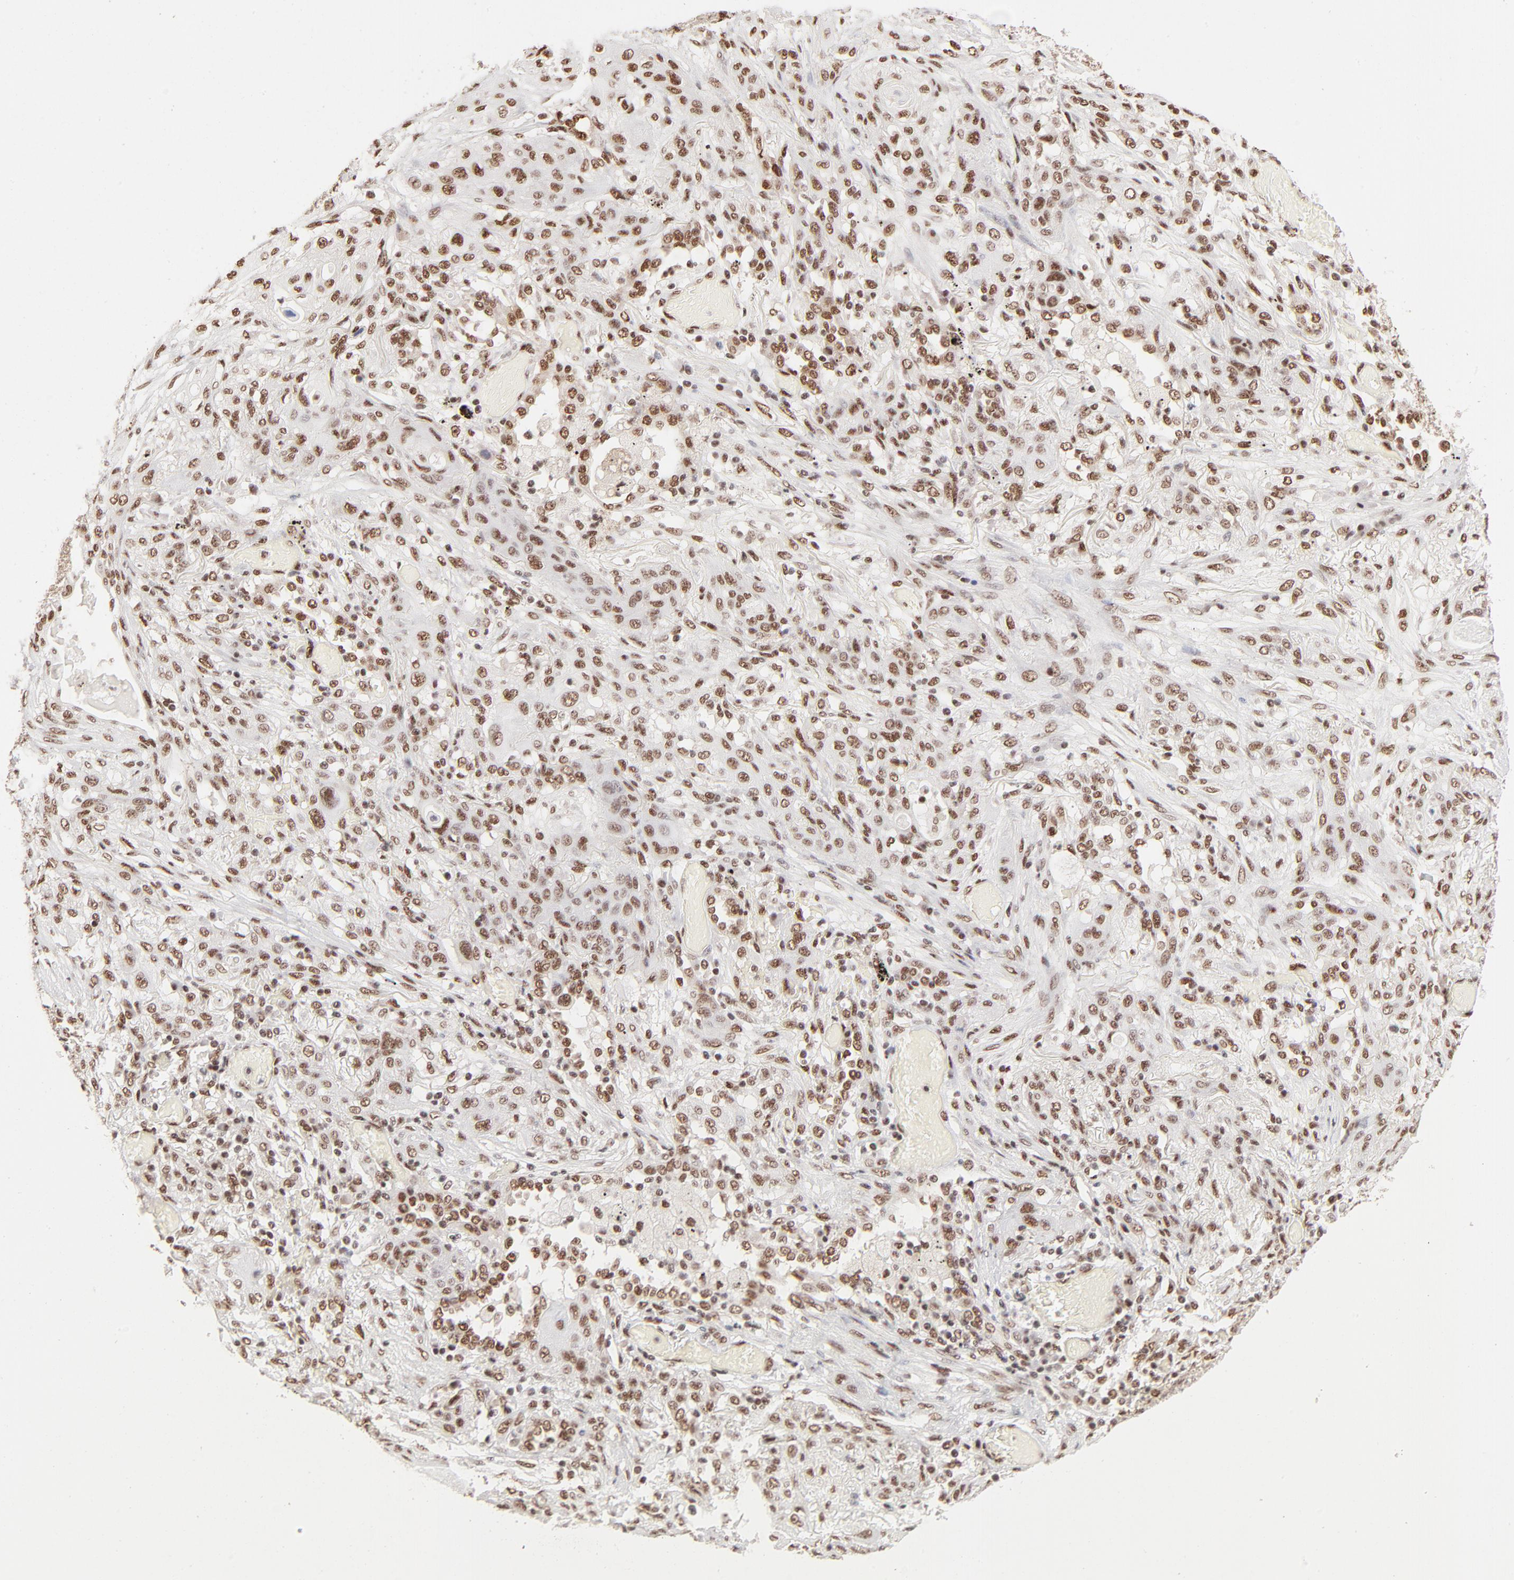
{"staining": {"intensity": "moderate", "quantity": ">75%", "location": "nuclear"}, "tissue": "lung cancer", "cell_type": "Tumor cells", "image_type": "cancer", "snomed": [{"axis": "morphology", "description": "Squamous cell carcinoma, NOS"}, {"axis": "topography", "description": "Lung"}], "caption": "Tumor cells display medium levels of moderate nuclear staining in approximately >75% of cells in human lung squamous cell carcinoma.", "gene": "TARDBP", "patient": {"sex": "female", "age": 47}}